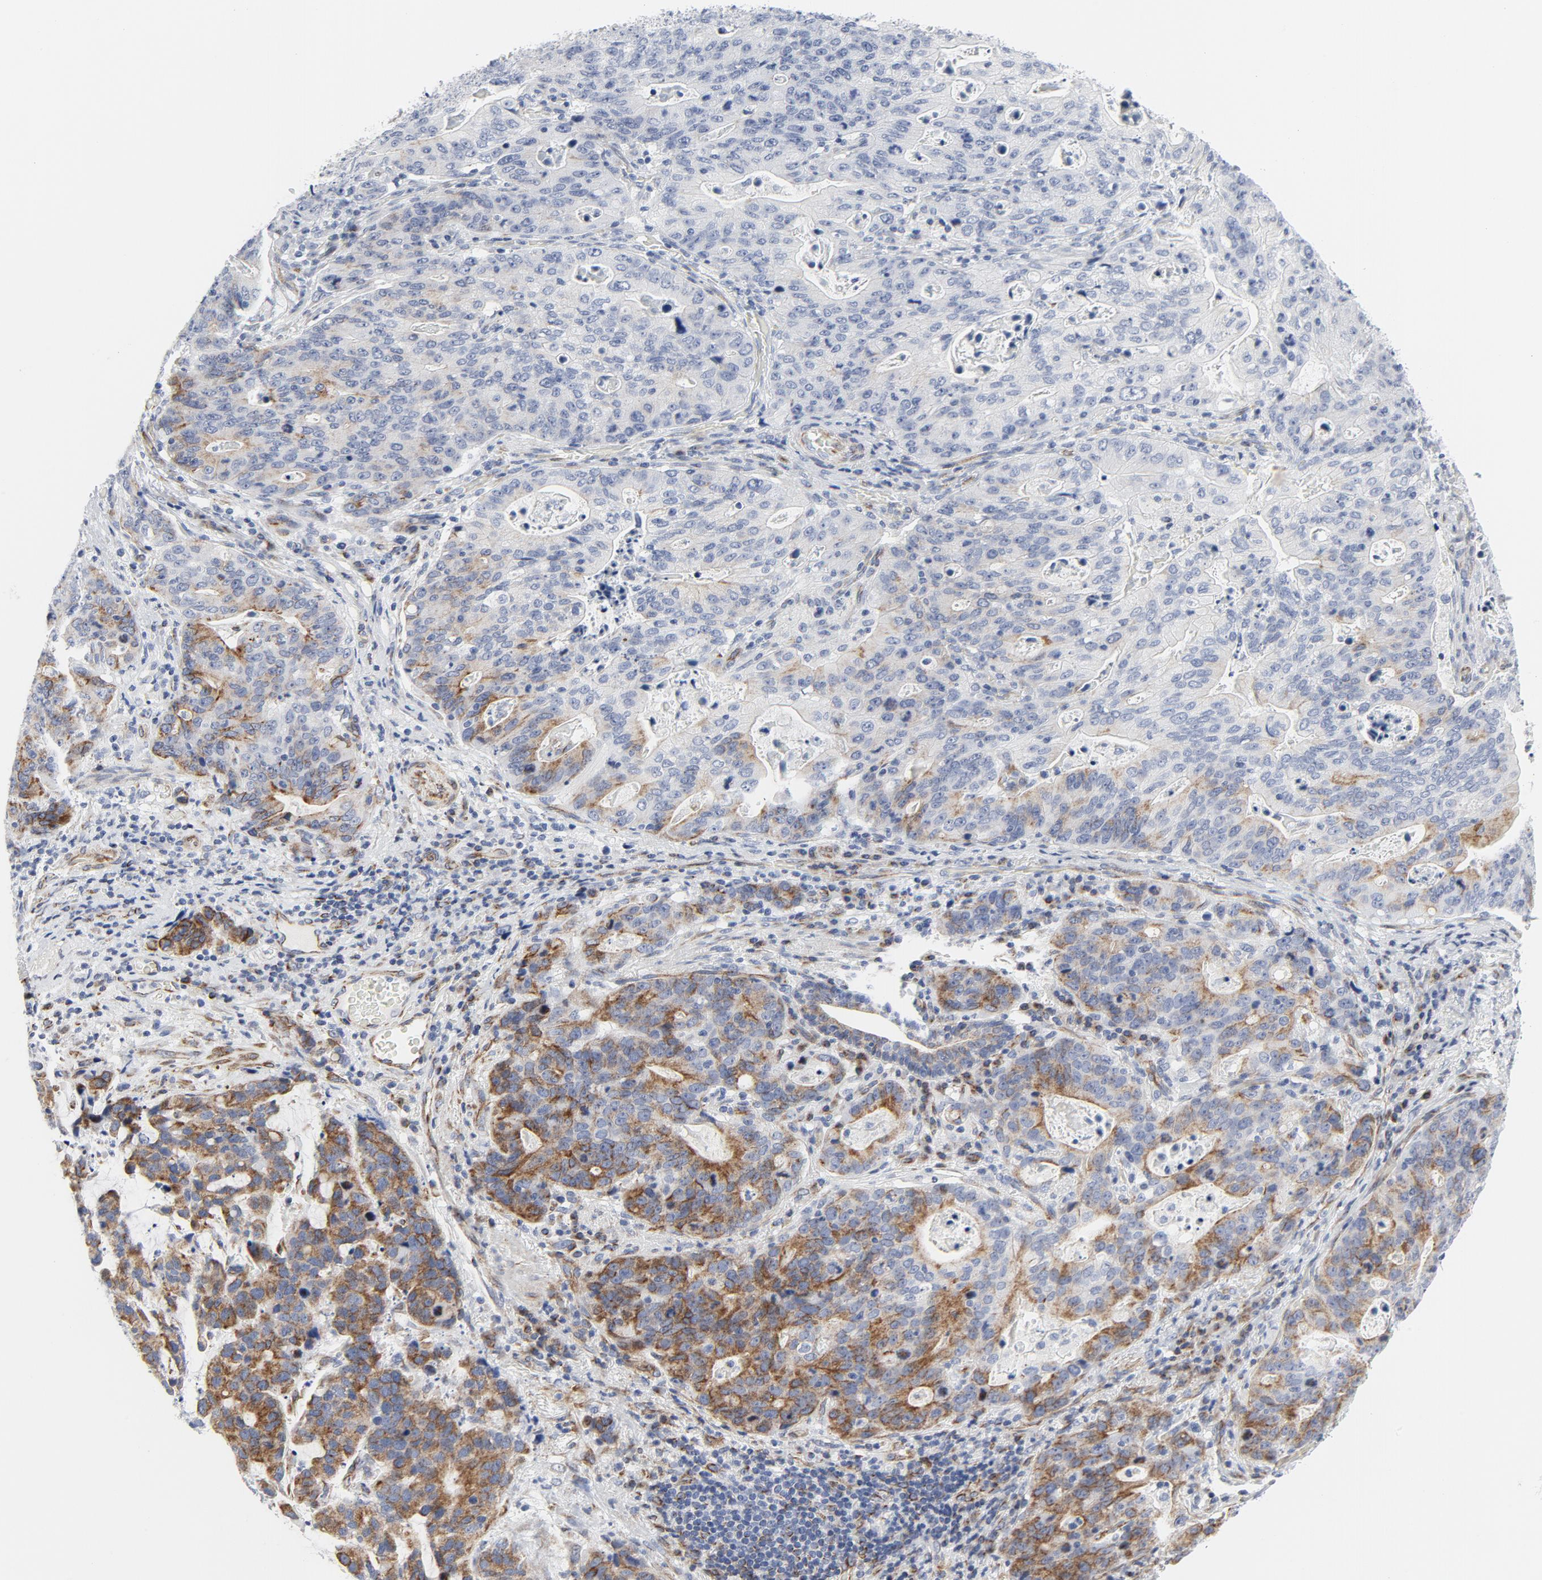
{"staining": {"intensity": "moderate", "quantity": "<25%", "location": "cytoplasmic/membranous"}, "tissue": "stomach cancer", "cell_type": "Tumor cells", "image_type": "cancer", "snomed": [{"axis": "morphology", "description": "Adenocarcinoma, NOS"}, {"axis": "topography", "description": "Esophagus"}, {"axis": "topography", "description": "Stomach"}], "caption": "Protein expression analysis of human adenocarcinoma (stomach) reveals moderate cytoplasmic/membranous expression in approximately <25% of tumor cells. Ihc stains the protein in brown and the nuclei are stained blue.", "gene": "TUBB1", "patient": {"sex": "male", "age": 74}}